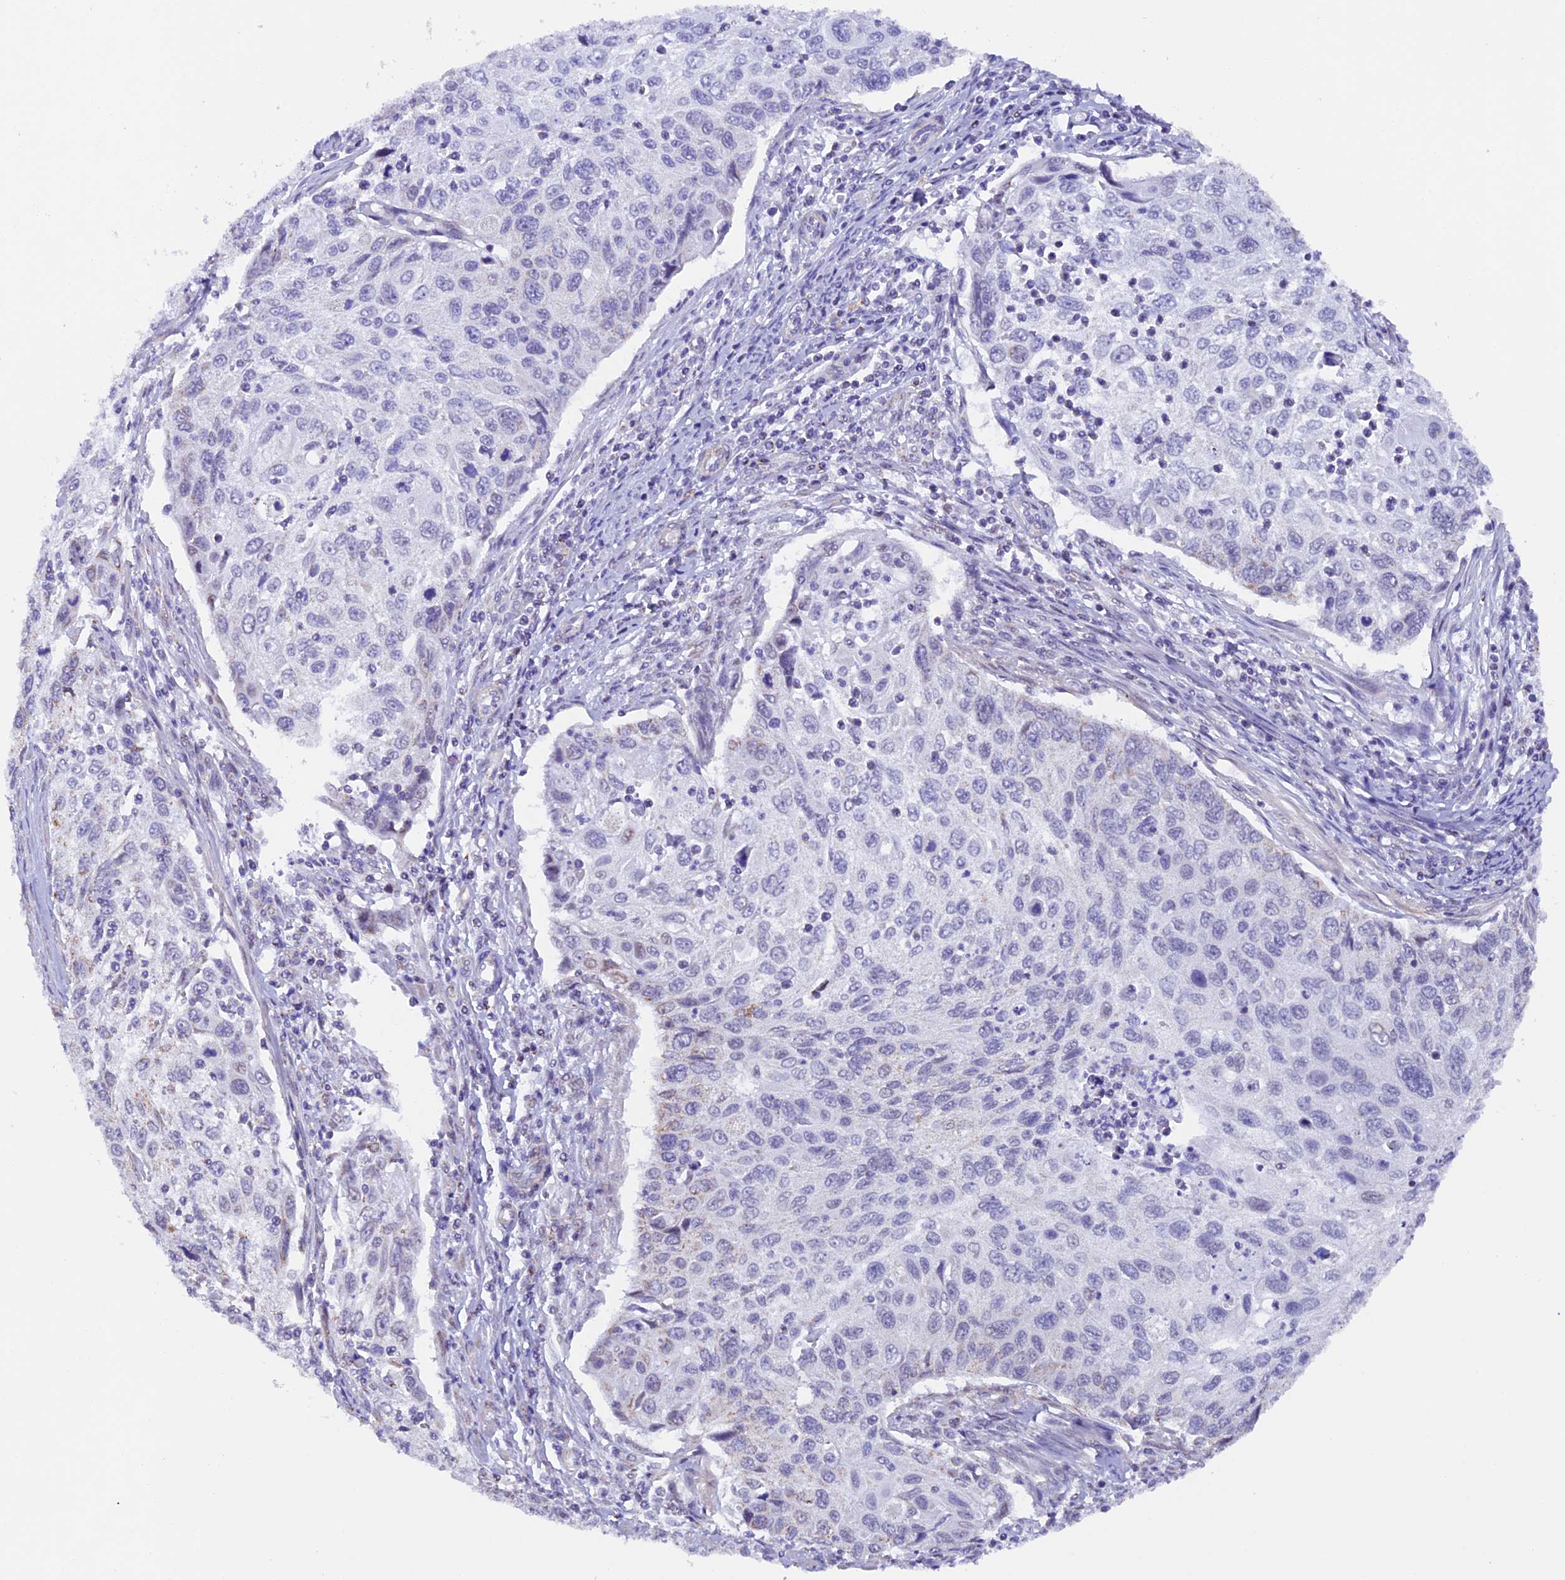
{"staining": {"intensity": "negative", "quantity": "none", "location": "none"}, "tissue": "cervical cancer", "cell_type": "Tumor cells", "image_type": "cancer", "snomed": [{"axis": "morphology", "description": "Squamous cell carcinoma, NOS"}, {"axis": "topography", "description": "Cervix"}], "caption": "Cervical cancer stained for a protein using IHC exhibits no staining tumor cells.", "gene": "TFAM", "patient": {"sex": "female", "age": 70}}